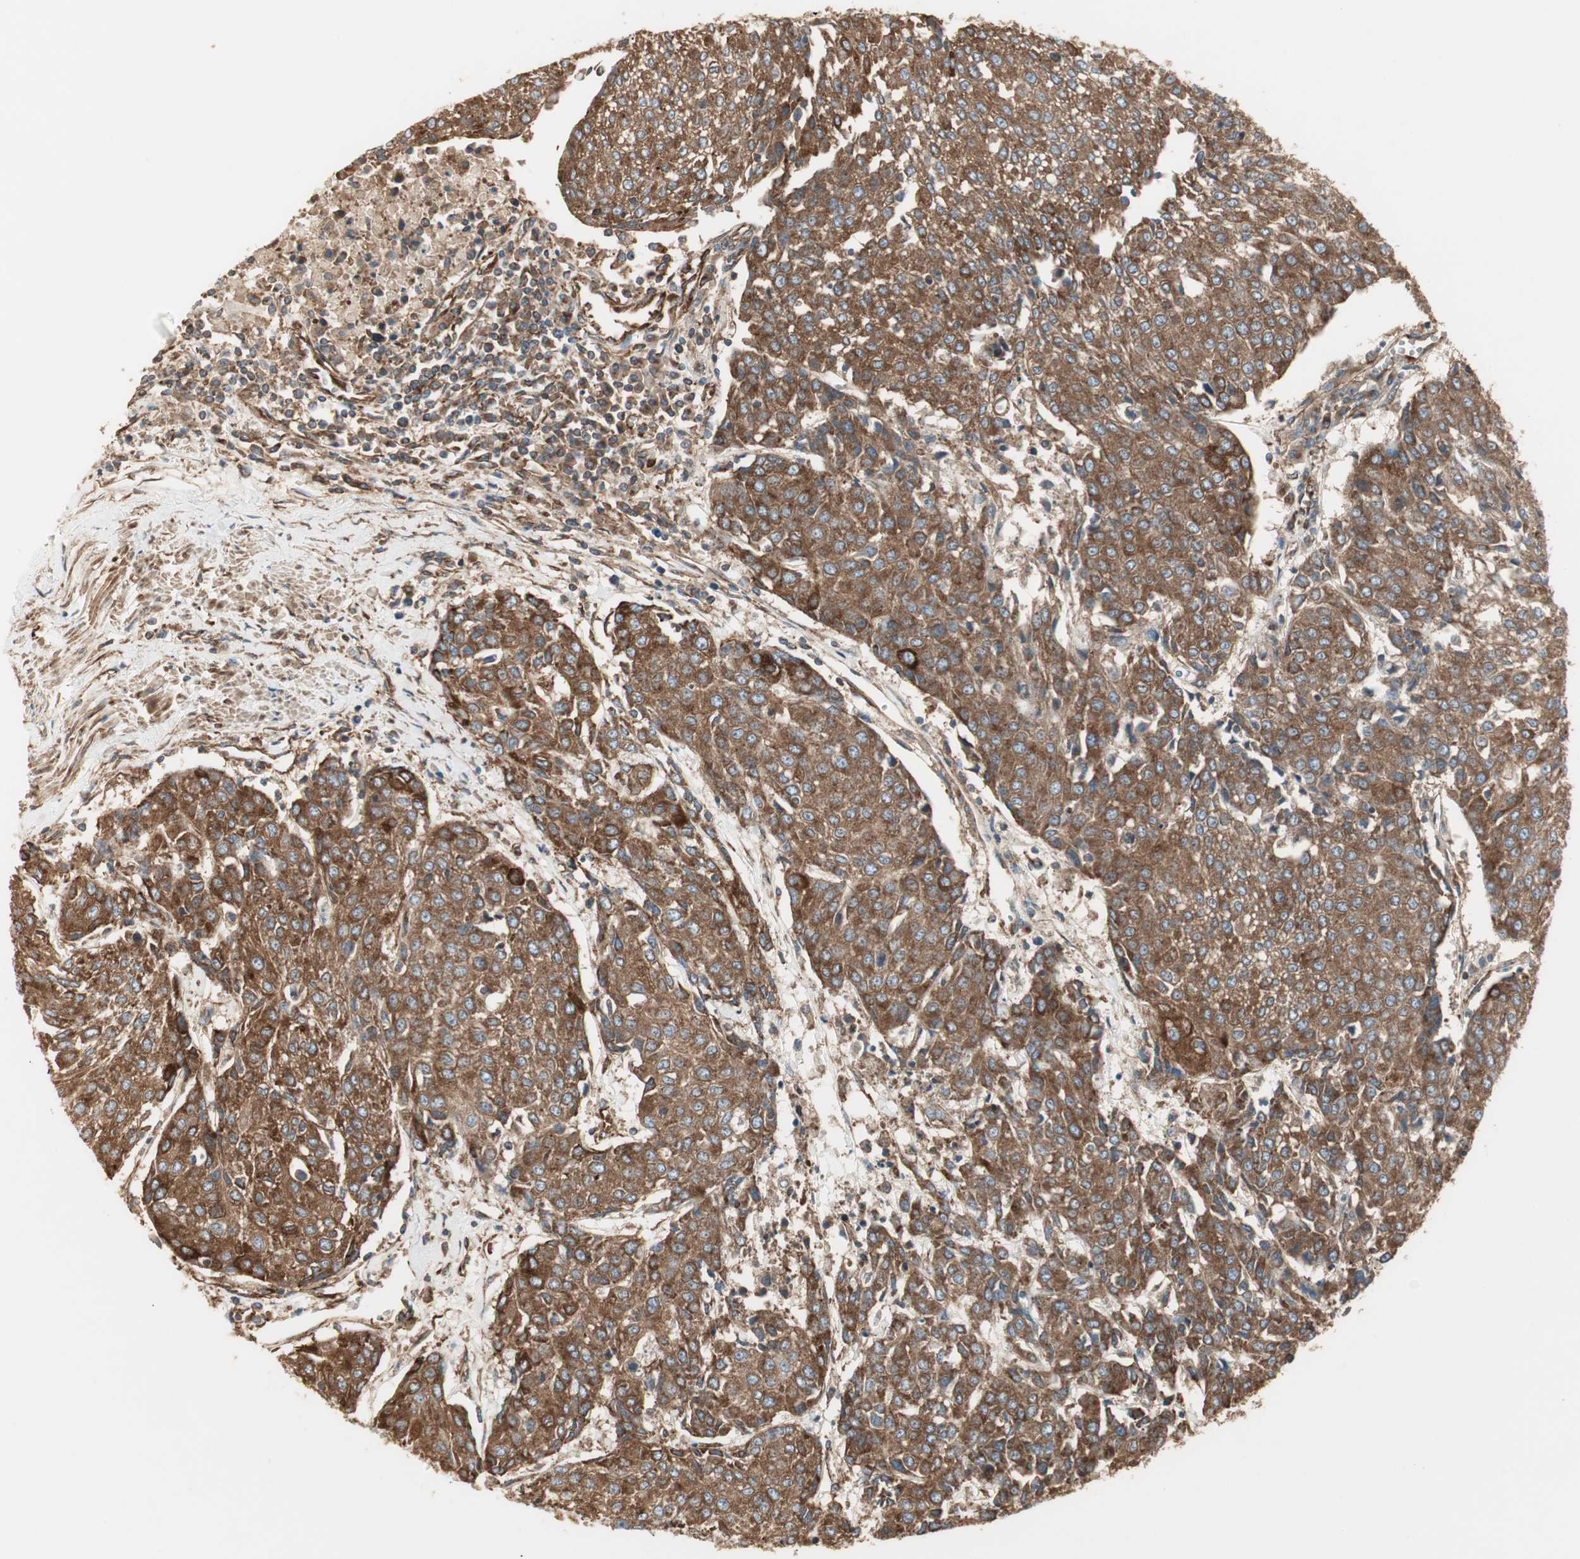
{"staining": {"intensity": "strong", "quantity": ">75%", "location": "cytoplasmic/membranous"}, "tissue": "urothelial cancer", "cell_type": "Tumor cells", "image_type": "cancer", "snomed": [{"axis": "morphology", "description": "Urothelial carcinoma, High grade"}, {"axis": "topography", "description": "Urinary bladder"}], "caption": "This is an image of immunohistochemistry staining of urothelial cancer, which shows strong staining in the cytoplasmic/membranous of tumor cells.", "gene": "H6PD", "patient": {"sex": "female", "age": 85}}